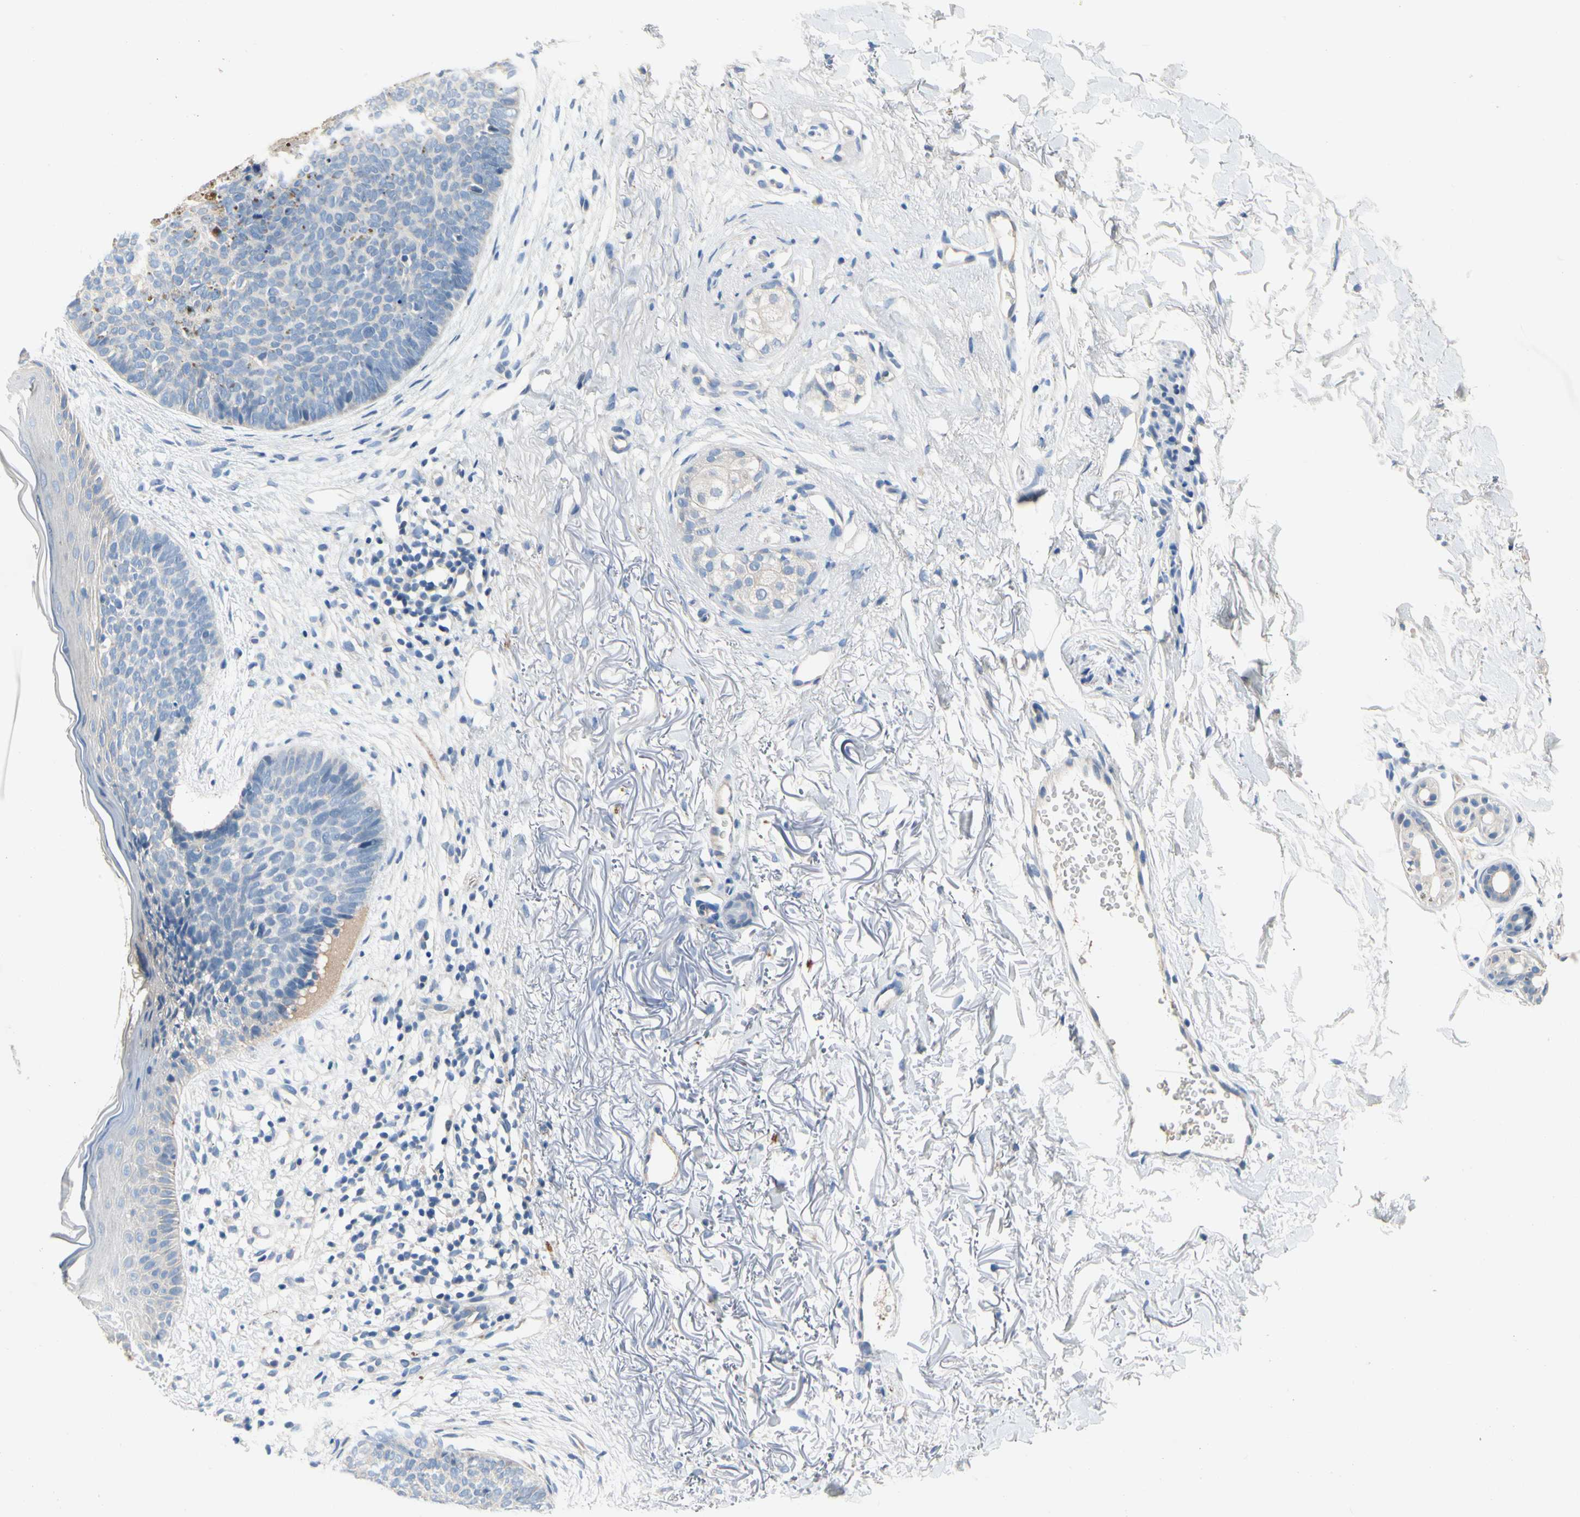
{"staining": {"intensity": "negative", "quantity": "none", "location": "none"}, "tissue": "skin cancer", "cell_type": "Tumor cells", "image_type": "cancer", "snomed": [{"axis": "morphology", "description": "Basal cell carcinoma"}, {"axis": "topography", "description": "Skin"}], "caption": "DAB immunohistochemical staining of skin cancer (basal cell carcinoma) reveals no significant positivity in tumor cells. (DAB (3,3'-diaminobenzidine) immunohistochemistry (IHC) with hematoxylin counter stain).", "gene": "CCM2L", "patient": {"sex": "female", "age": 70}}